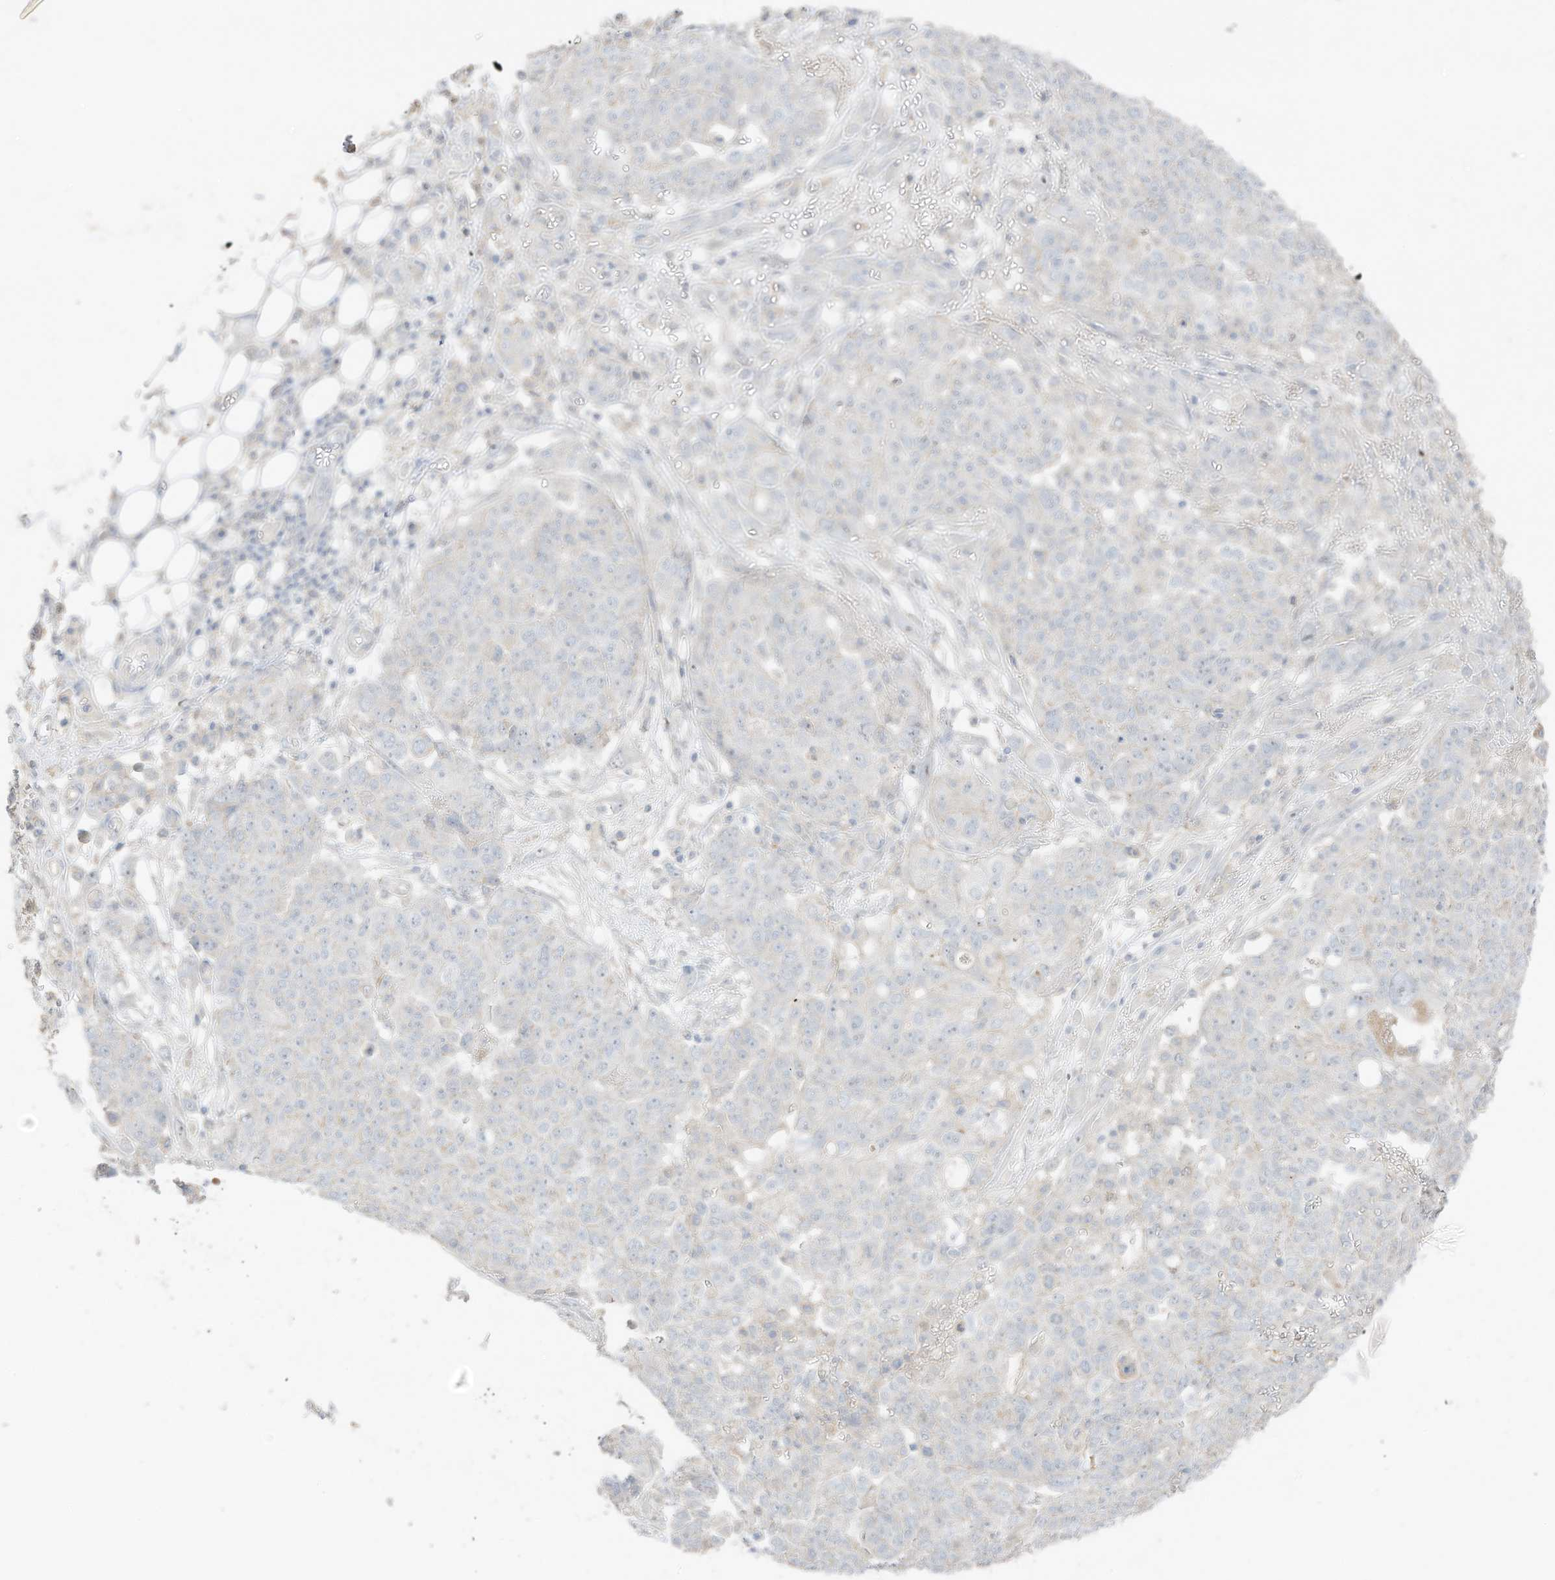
{"staining": {"intensity": "negative", "quantity": "none", "location": "none"}, "tissue": "ovarian cancer", "cell_type": "Tumor cells", "image_type": "cancer", "snomed": [{"axis": "morphology", "description": "Cystadenocarcinoma, serous, NOS"}, {"axis": "topography", "description": "Soft tissue"}, {"axis": "topography", "description": "Ovary"}], "caption": "Immunohistochemistry photomicrograph of neoplastic tissue: human ovarian cancer stained with DAB (3,3'-diaminobenzidine) demonstrates no significant protein staining in tumor cells.", "gene": "ZBTB41", "patient": {"sex": "female", "age": 57}}